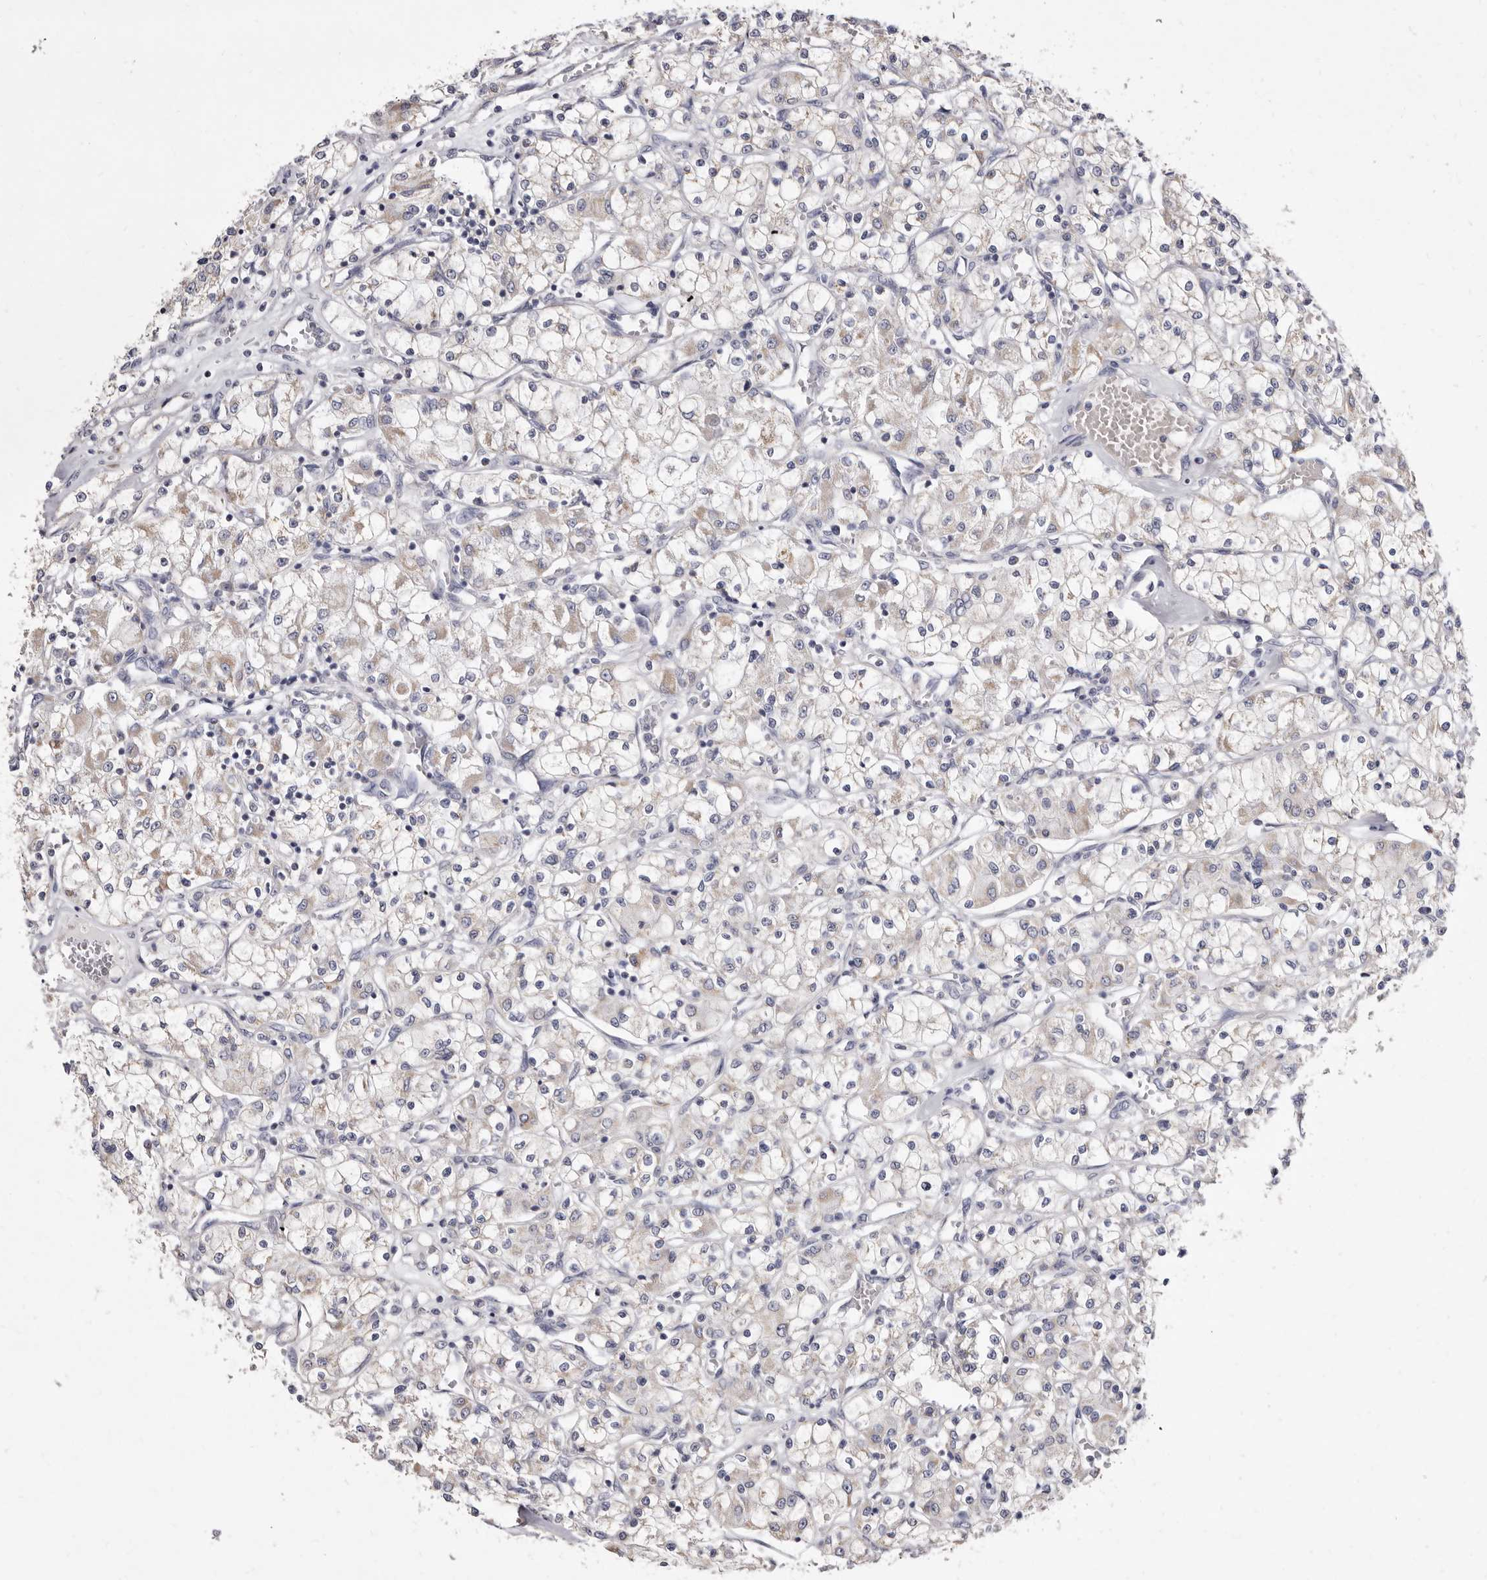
{"staining": {"intensity": "negative", "quantity": "none", "location": "none"}, "tissue": "renal cancer", "cell_type": "Tumor cells", "image_type": "cancer", "snomed": [{"axis": "morphology", "description": "Adenocarcinoma, NOS"}, {"axis": "topography", "description": "Kidney"}], "caption": "Immunohistochemistry (IHC) photomicrograph of neoplastic tissue: human renal cancer stained with DAB (3,3'-diaminobenzidine) shows no significant protein staining in tumor cells.", "gene": "CYP2E1", "patient": {"sex": "female", "age": 59}}